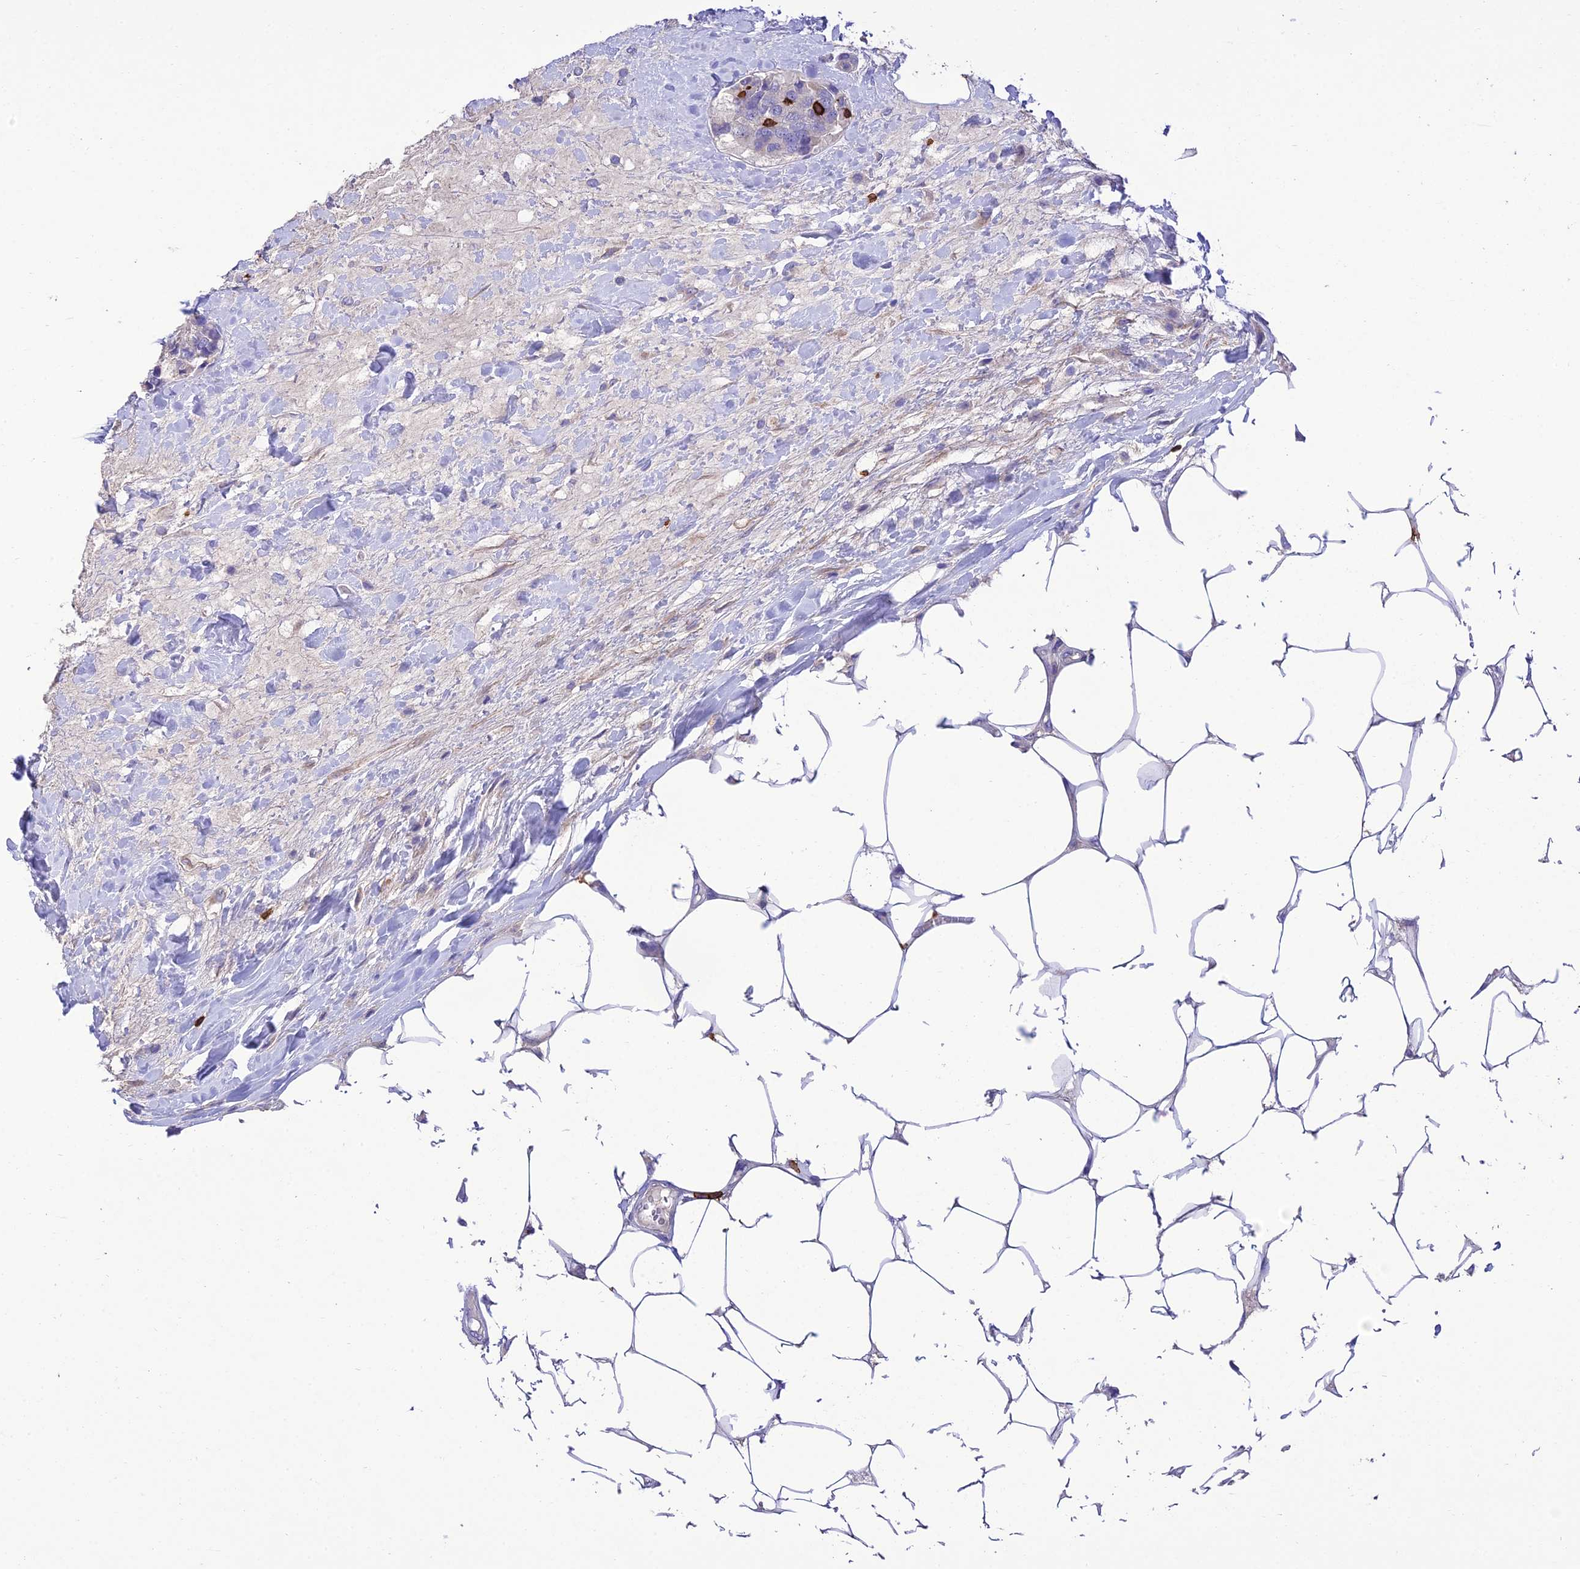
{"staining": {"intensity": "negative", "quantity": "none", "location": "none"}, "tissue": "breast cancer", "cell_type": "Tumor cells", "image_type": "cancer", "snomed": [{"axis": "morphology", "description": "Lobular carcinoma"}, {"axis": "topography", "description": "Breast"}], "caption": "IHC histopathology image of breast cancer (lobular carcinoma) stained for a protein (brown), which shows no positivity in tumor cells.", "gene": "PTPRCAP", "patient": {"sex": "female", "age": 59}}